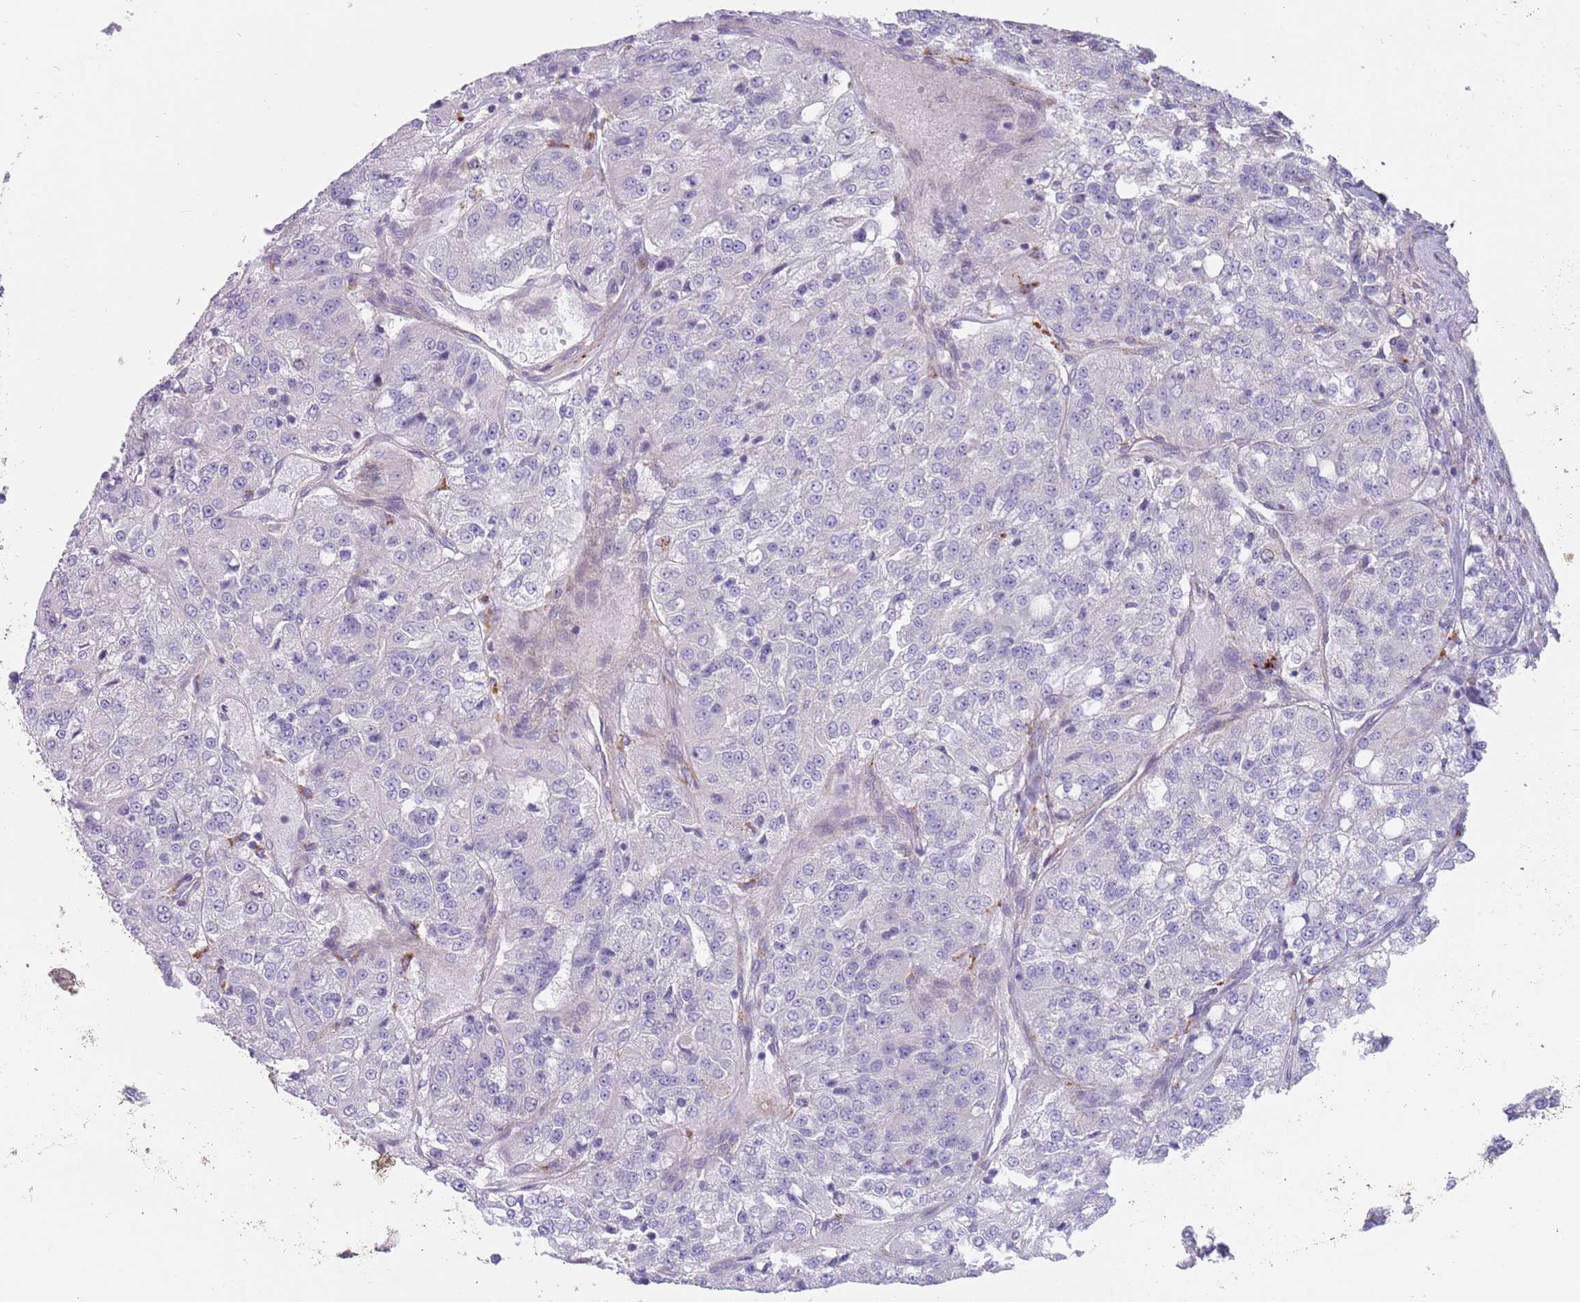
{"staining": {"intensity": "negative", "quantity": "none", "location": "none"}, "tissue": "renal cancer", "cell_type": "Tumor cells", "image_type": "cancer", "snomed": [{"axis": "morphology", "description": "Adenocarcinoma, NOS"}, {"axis": "topography", "description": "Kidney"}], "caption": "This image is of renal cancer stained with IHC to label a protein in brown with the nuclei are counter-stained blue. There is no staining in tumor cells.", "gene": "PIMREG", "patient": {"sex": "female", "age": 63}}